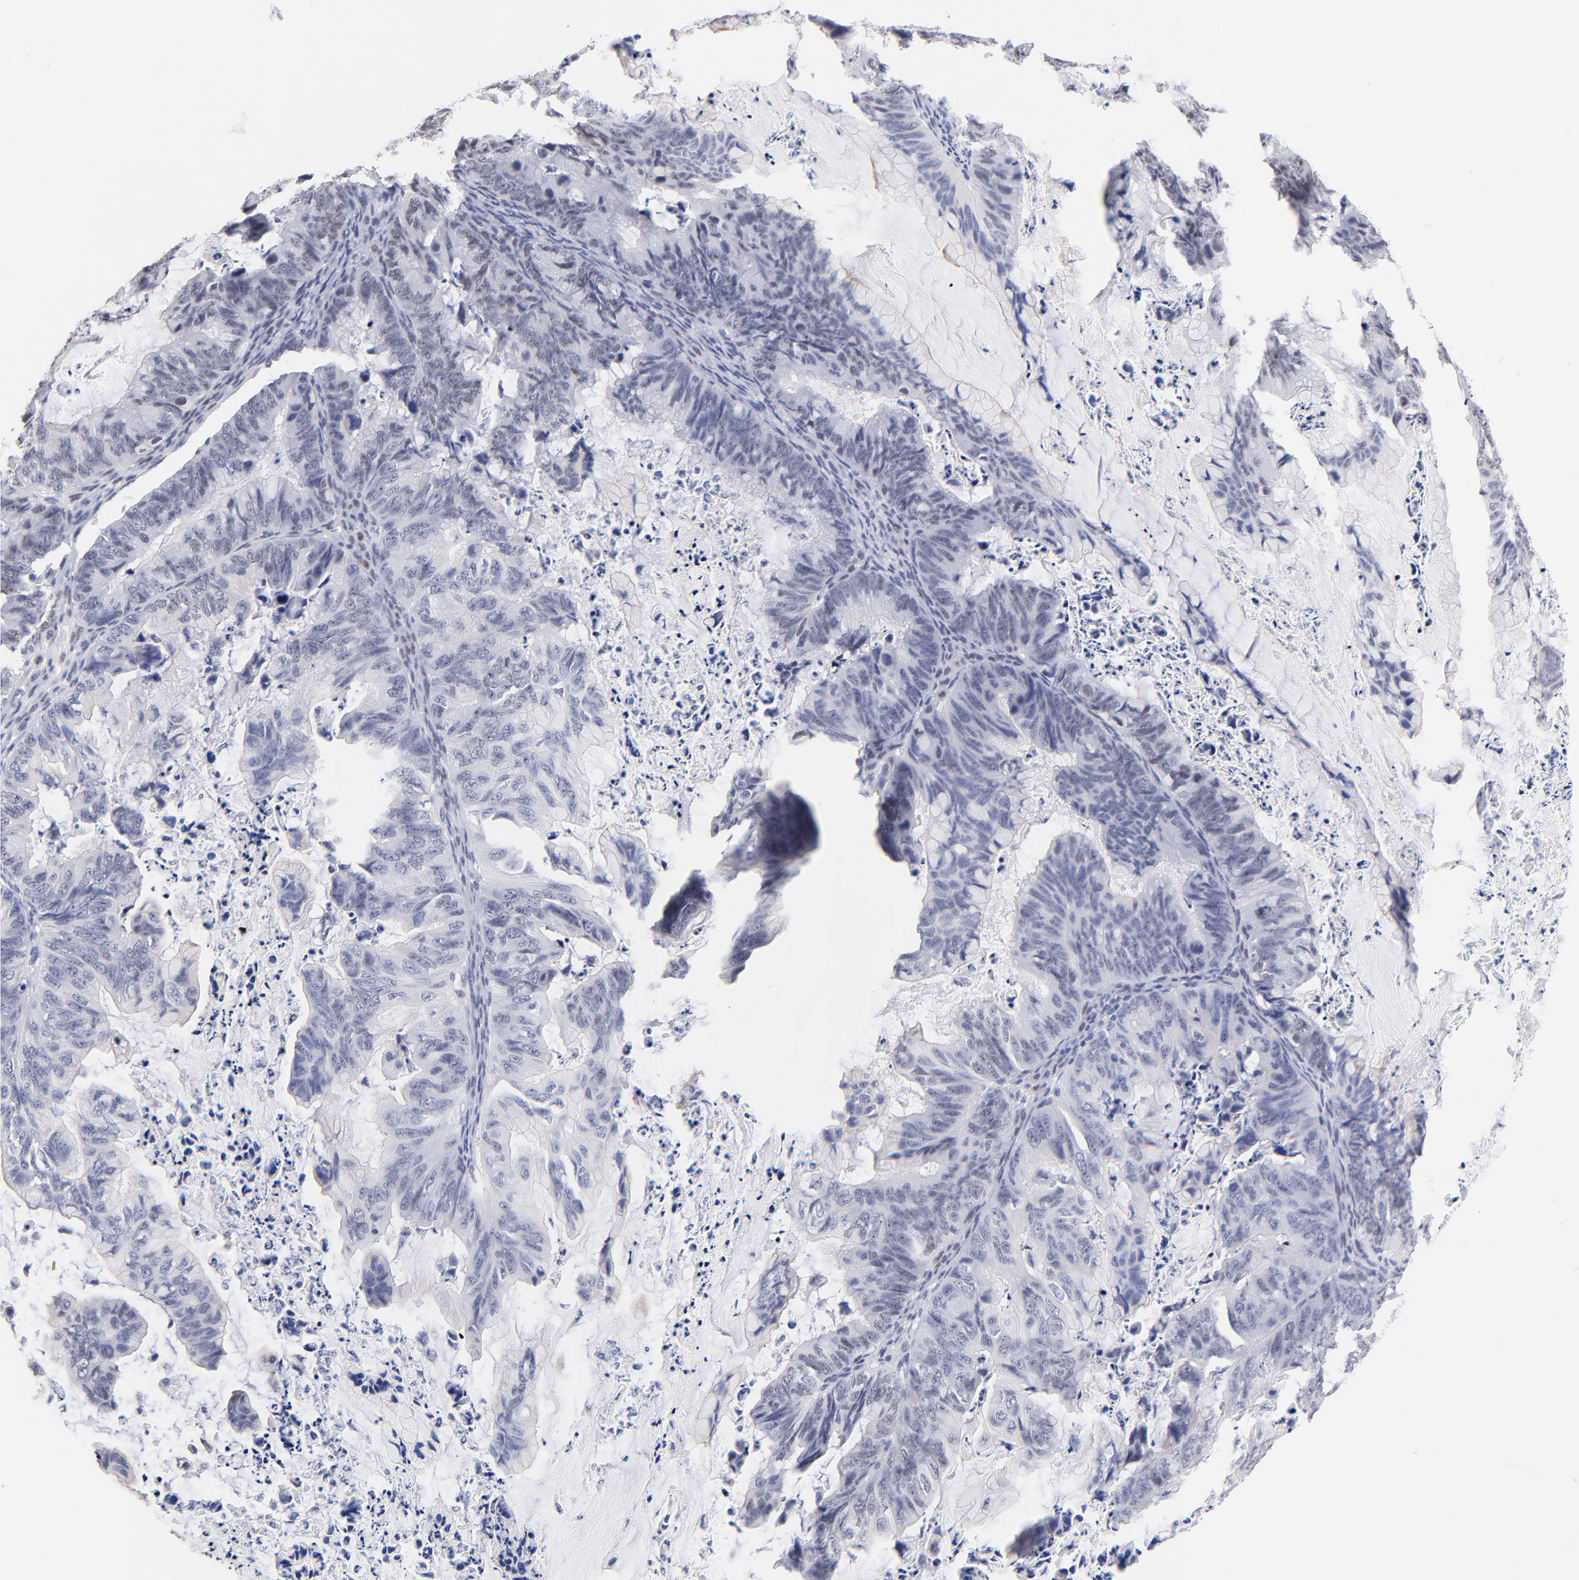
{"staining": {"intensity": "negative", "quantity": "none", "location": "none"}, "tissue": "ovarian cancer", "cell_type": "Tumor cells", "image_type": "cancer", "snomed": [{"axis": "morphology", "description": "Cystadenocarcinoma, mucinous, NOS"}, {"axis": "topography", "description": "Ovary"}], "caption": "Histopathology image shows no significant protein expression in tumor cells of ovarian mucinous cystadenocarcinoma.", "gene": "ZNF74", "patient": {"sex": "female", "age": 36}}